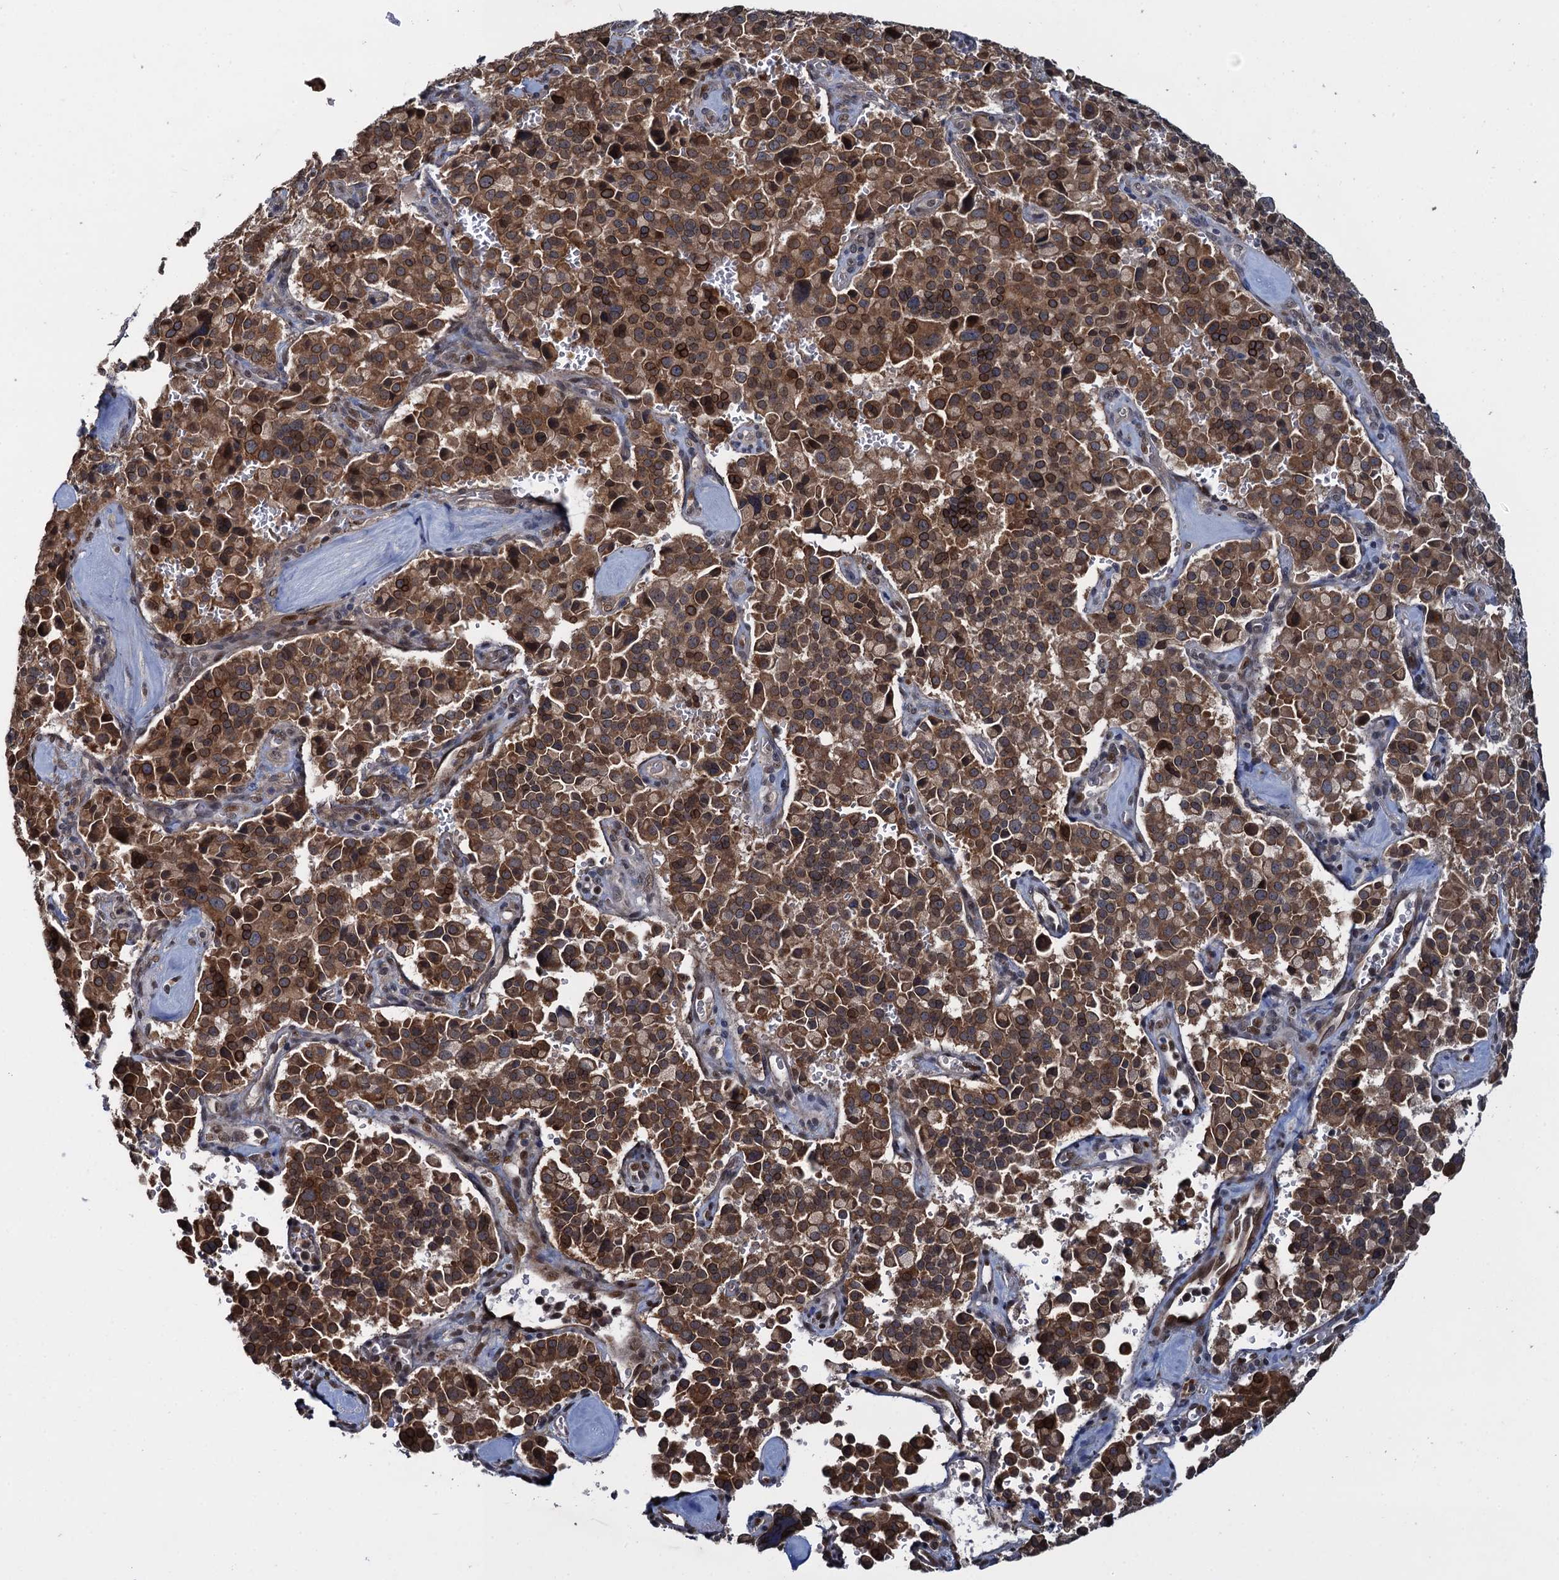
{"staining": {"intensity": "strong", "quantity": ">75%", "location": "cytoplasmic/membranous,nuclear"}, "tissue": "pancreatic cancer", "cell_type": "Tumor cells", "image_type": "cancer", "snomed": [{"axis": "morphology", "description": "Adenocarcinoma, NOS"}, {"axis": "topography", "description": "Pancreas"}], "caption": "A high-resolution histopathology image shows IHC staining of pancreatic cancer (adenocarcinoma), which exhibits strong cytoplasmic/membranous and nuclear expression in about >75% of tumor cells.", "gene": "EVX2", "patient": {"sex": "male", "age": 65}}